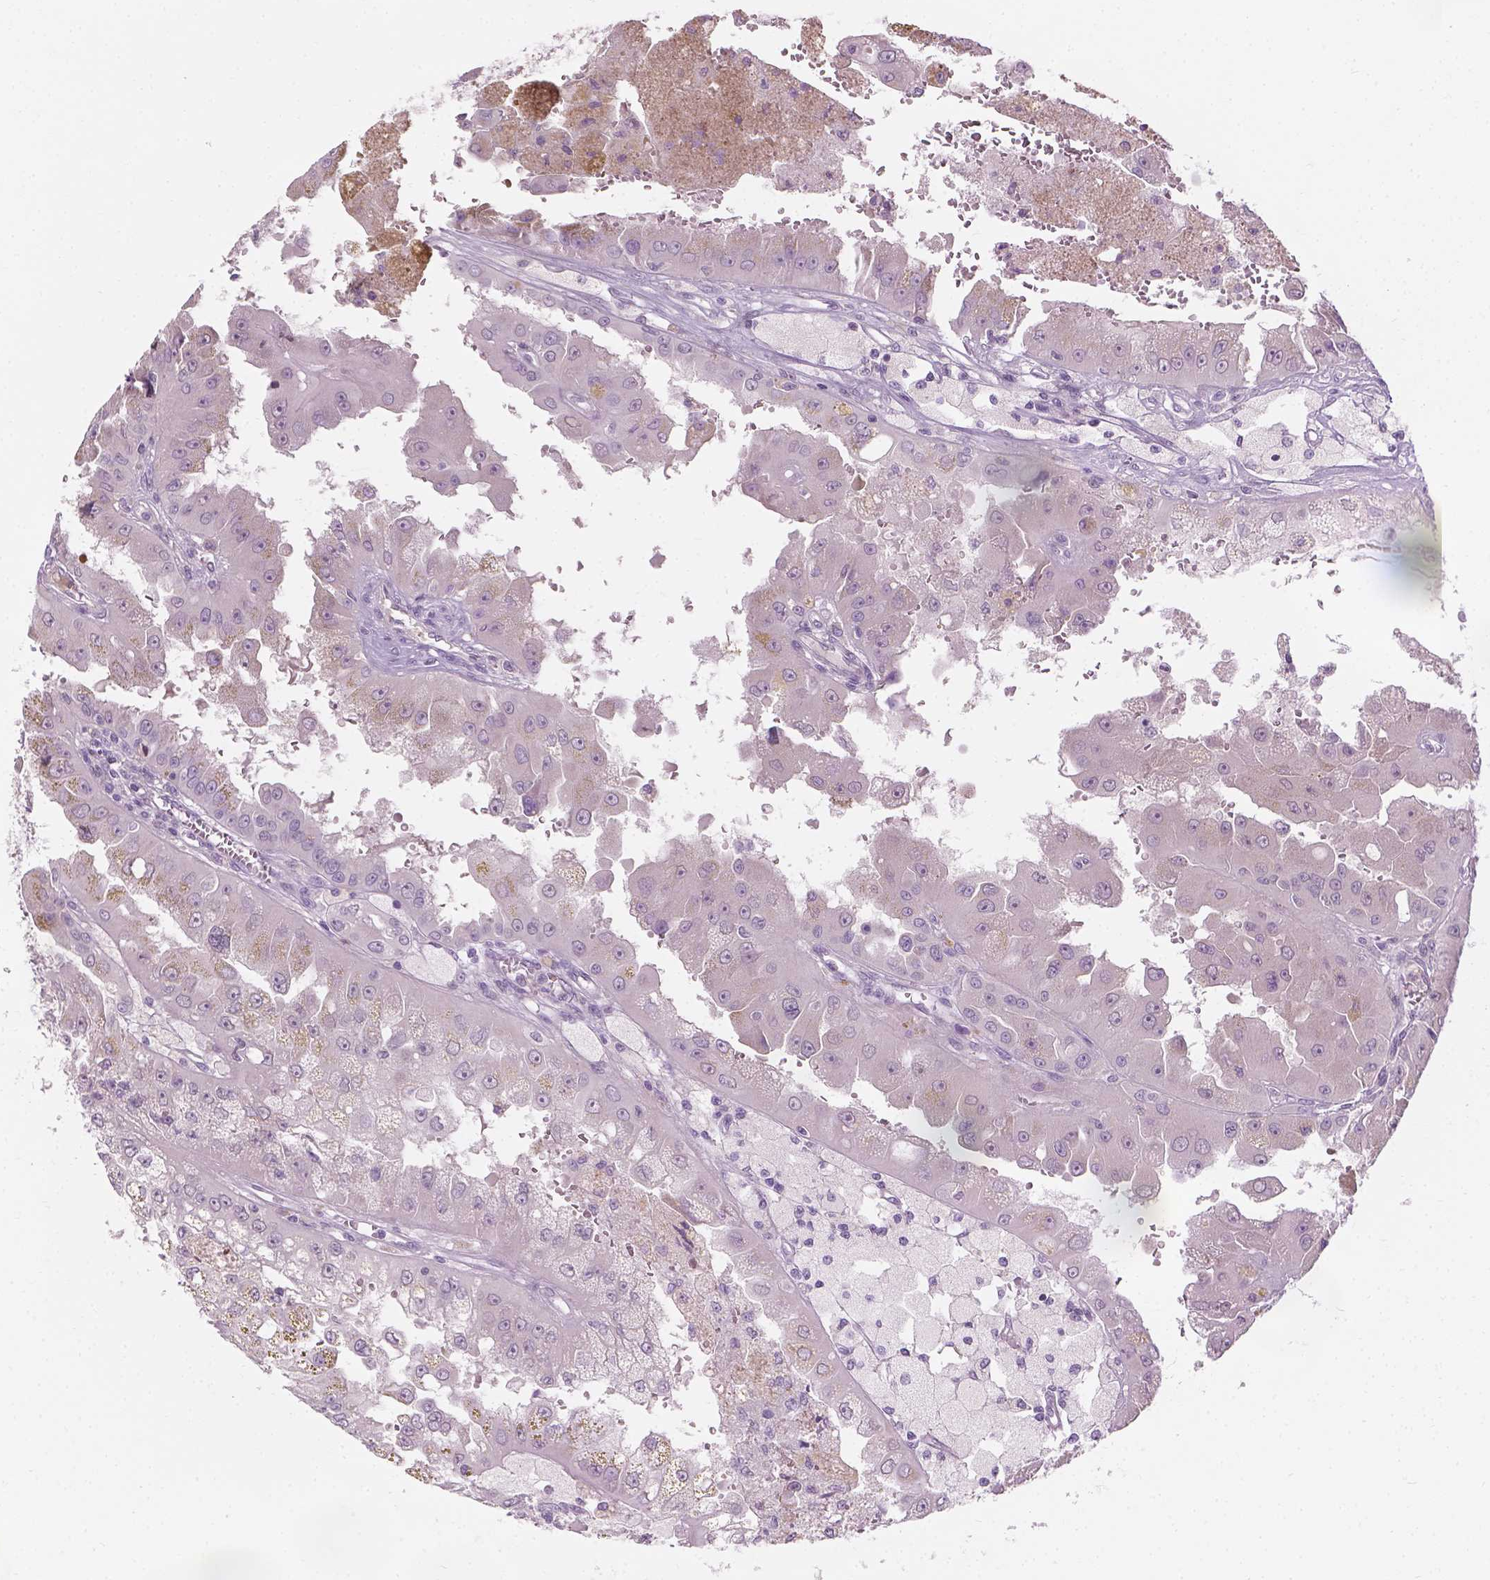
{"staining": {"intensity": "negative", "quantity": "none", "location": "none"}, "tissue": "renal cancer", "cell_type": "Tumor cells", "image_type": "cancer", "snomed": [{"axis": "morphology", "description": "Adenocarcinoma, NOS"}, {"axis": "topography", "description": "Kidney"}], "caption": "This is a micrograph of immunohistochemistry staining of renal cancer, which shows no staining in tumor cells.", "gene": "CFAP126", "patient": {"sex": "male", "age": 58}}